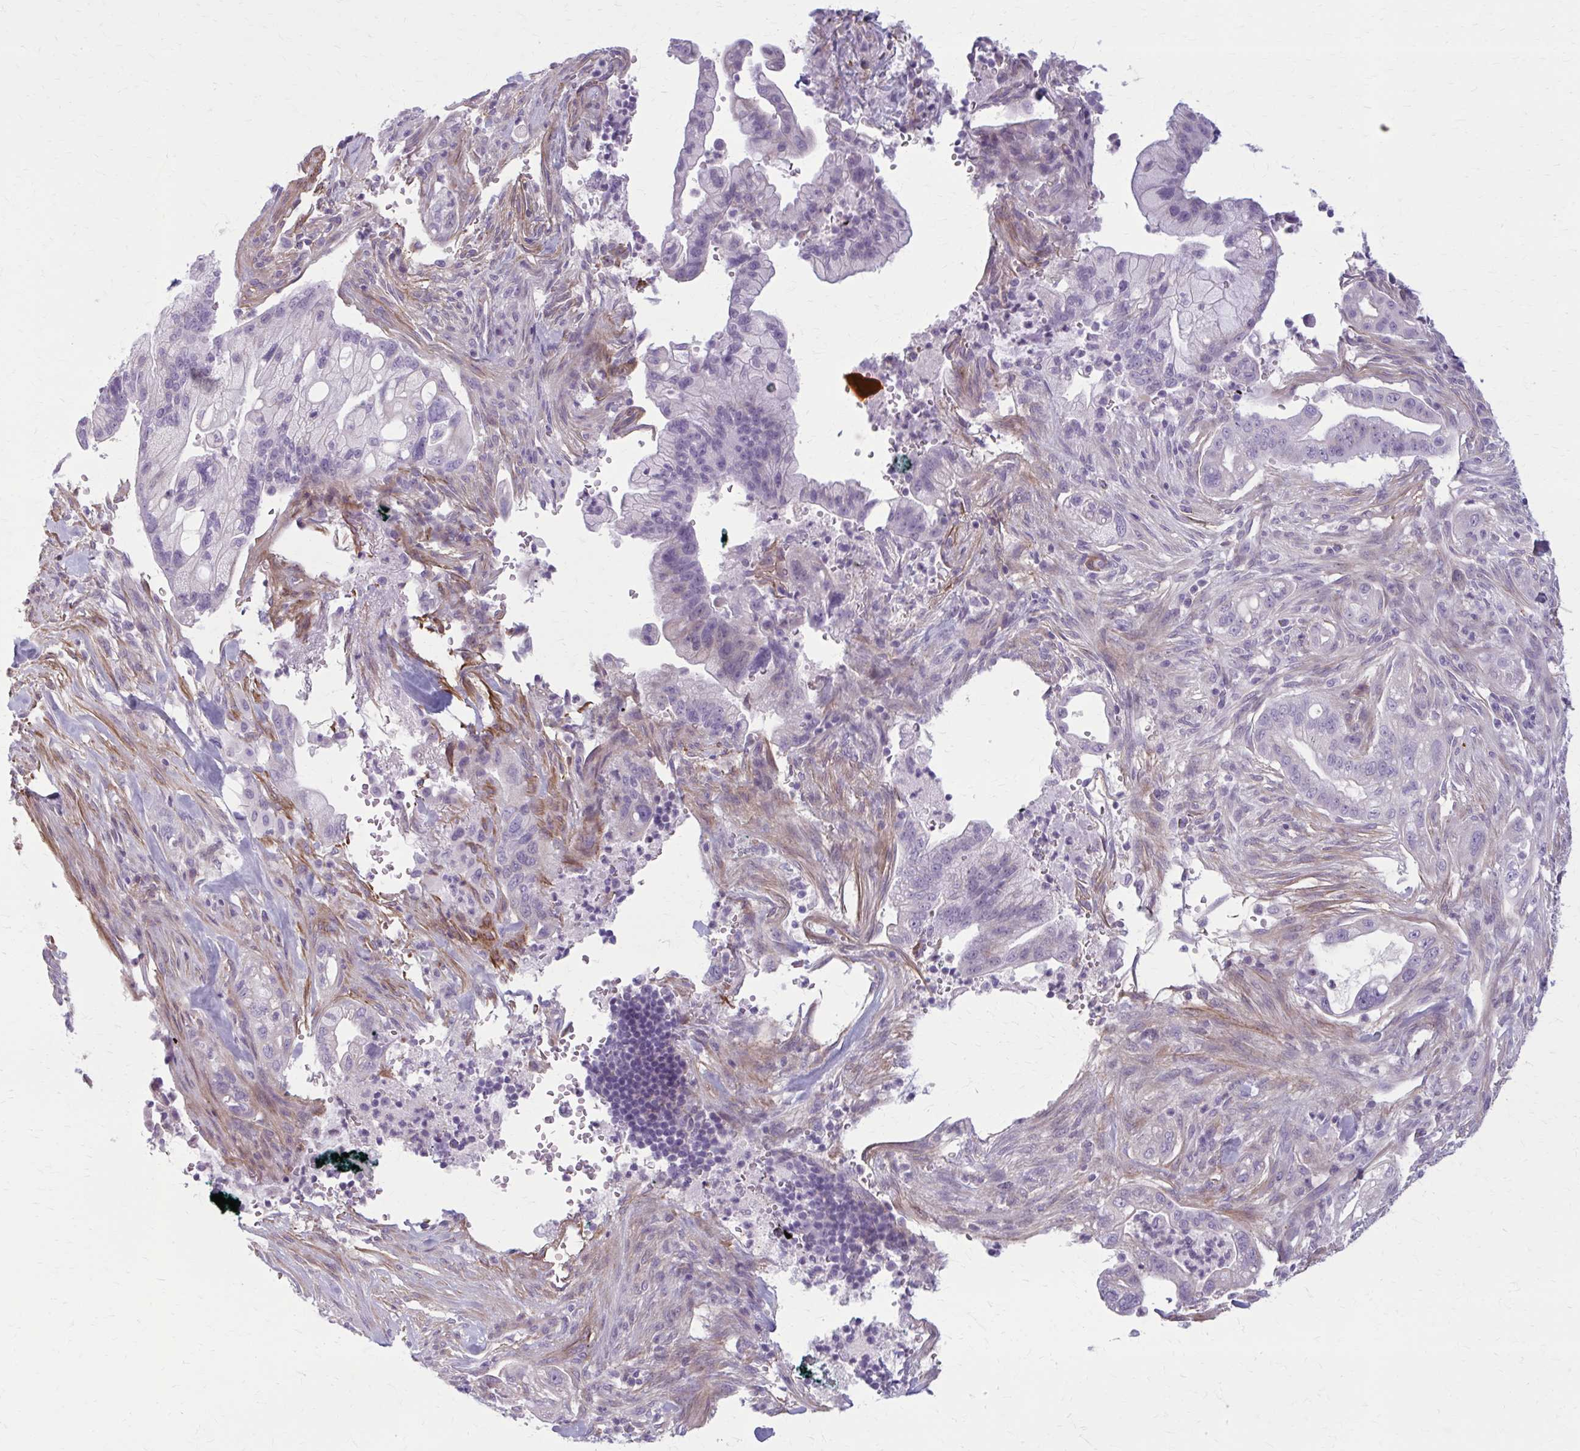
{"staining": {"intensity": "negative", "quantity": "none", "location": "none"}, "tissue": "pancreatic cancer", "cell_type": "Tumor cells", "image_type": "cancer", "snomed": [{"axis": "morphology", "description": "Adenocarcinoma, NOS"}, {"axis": "topography", "description": "Pancreas"}], "caption": "Adenocarcinoma (pancreatic) was stained to show a protein in brown. There is no significant positivity in tumor cells. (Brightfield microscopy of DAB IHC at high magnification).", "gene": "AKAP12", "patient": {"sex": "male", "age": 44}}